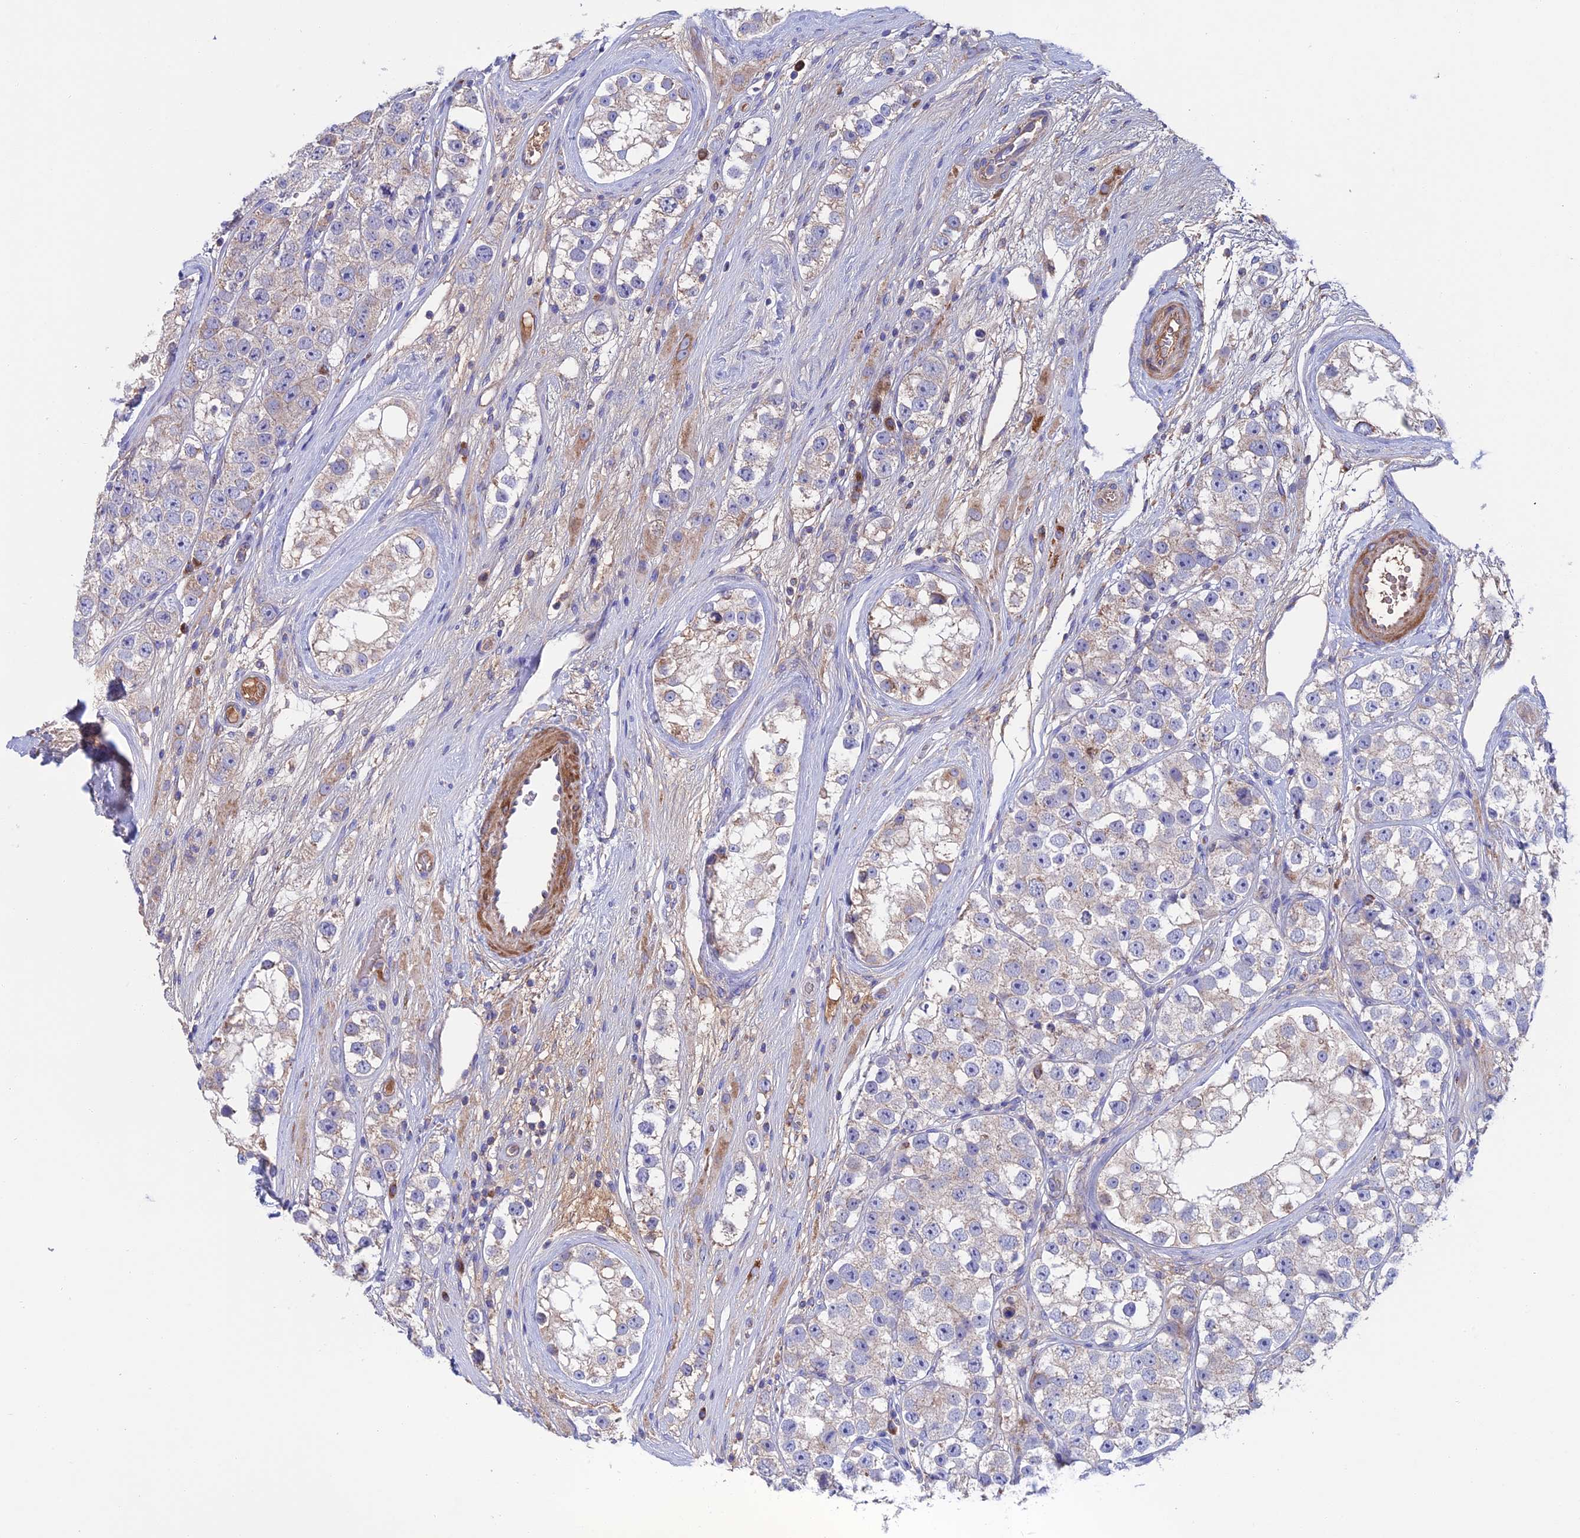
{"staining": {"intensity": "negative", "quantity": "none", "location": "none"}, "tissue": "testis cancer", "cell_type": "Tumor cells", "image_type": "cancer", "snomed": [{"axis": "morphology", "description": "Seminoma, NOS"}, {"axis": "topography", "description": "Testis"}], "caption": "This is an immunohistochemistry micrograph of human seminoma (testis). There is no expression in tumor cells.", "gene": "SLC15A5", "patient": {"sex": "male", "age": 28}}